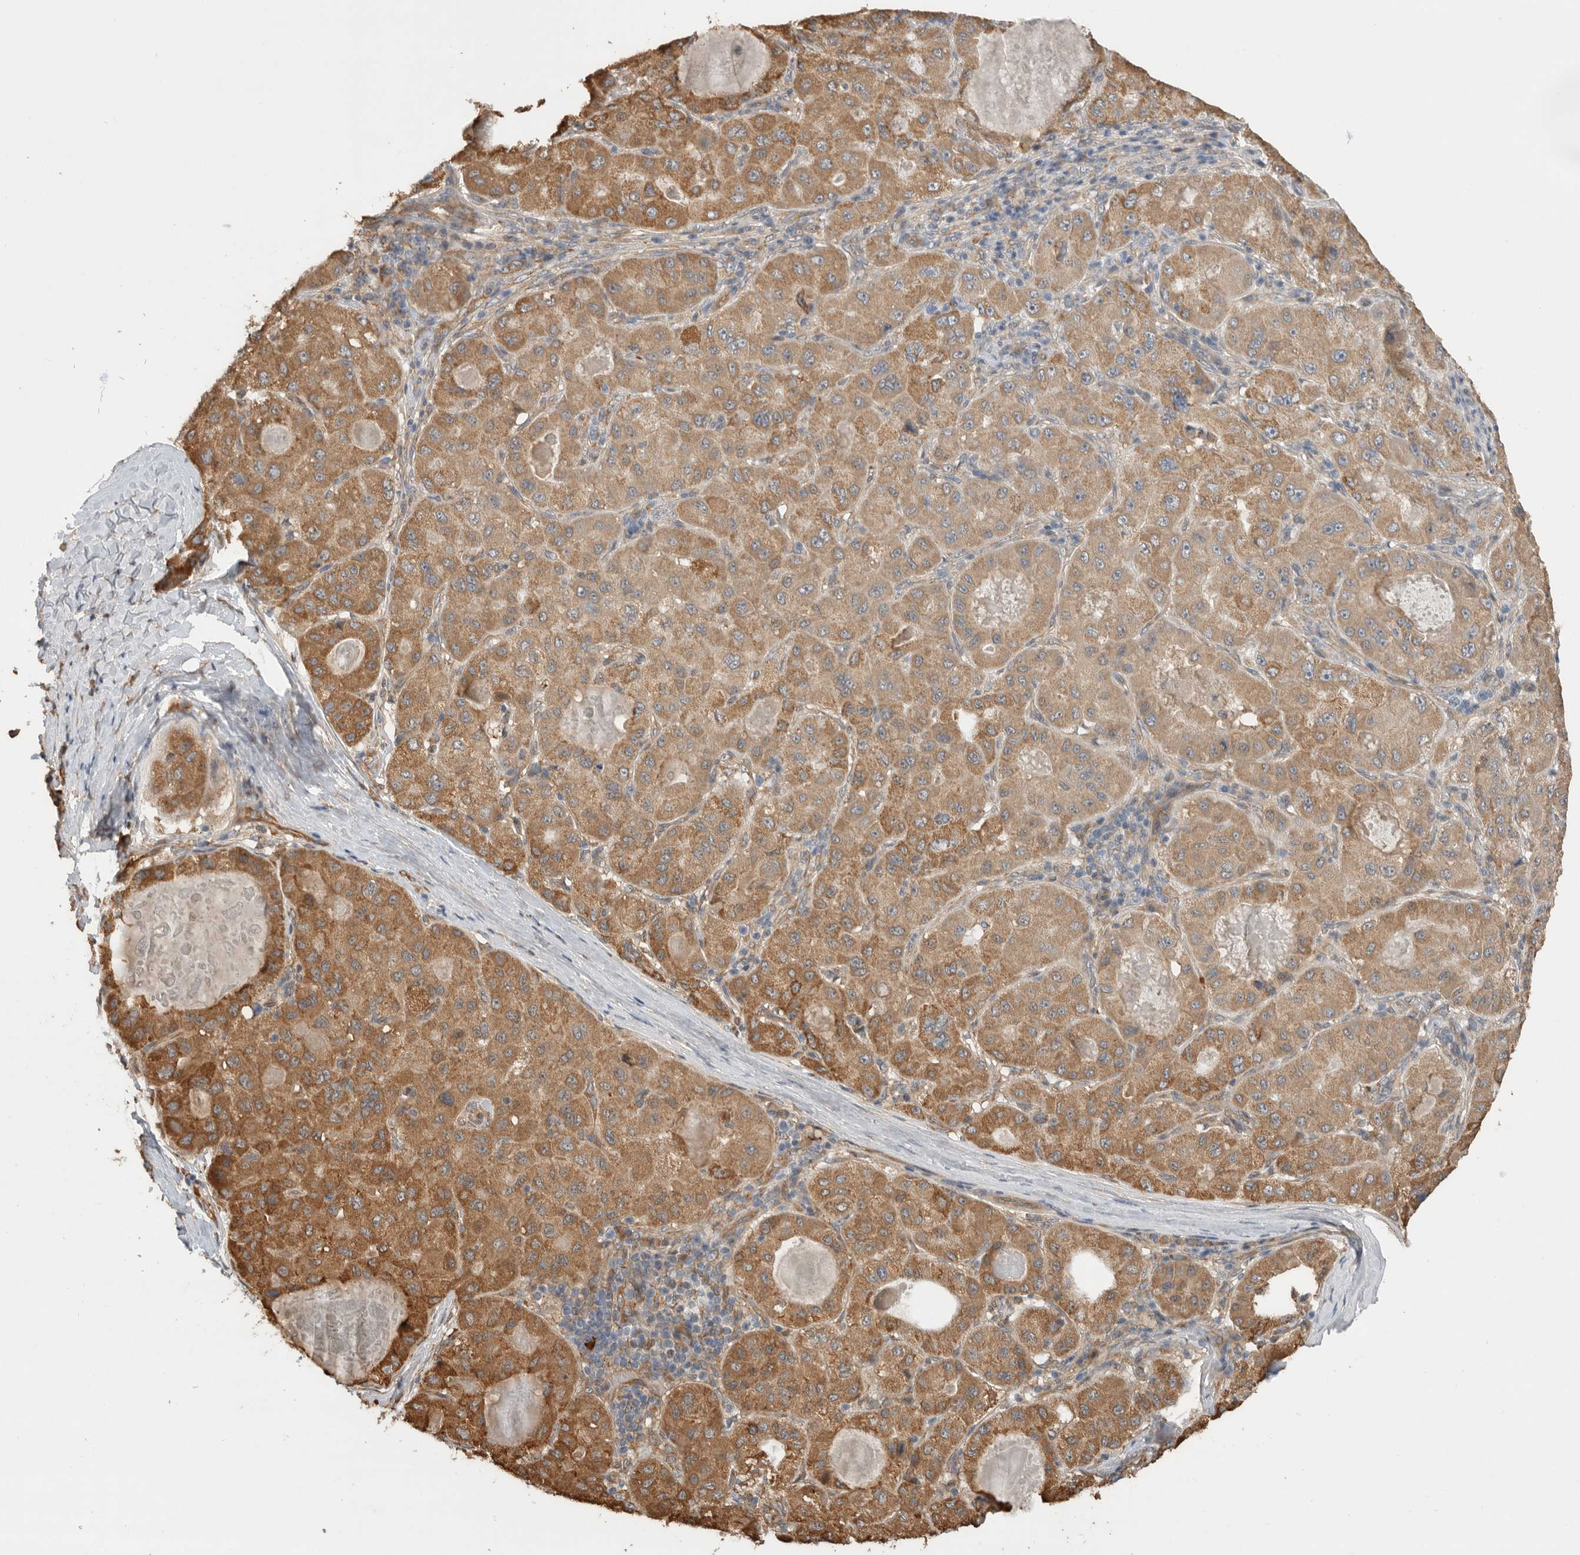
{"staining": {"intensity": "moderate", "quantity": ">75%", "location": "cytoplasmic/membranous"}, "tissue": "liver cancer", "cell_type": "Tumor cells", "image_type": "cancer", "snomed": [{"axis": "morphology", "description": "Carcinoma, Hepatocellular, NOS"}, {"axis": "topography", "description": "Liver"}], "caption": "Immunohistochemistry (IHC) (DAB) staining of human liver hepatocellular carcinoma displays moderate cytoplasmic/membranous protein positivity in approximately >75% of tumor cells. The protein of interest is shown in brown color, while the nuclei are stained blue.", "gene": "CDC42BPB", "patient": {"sex": "male", "age": 80}}